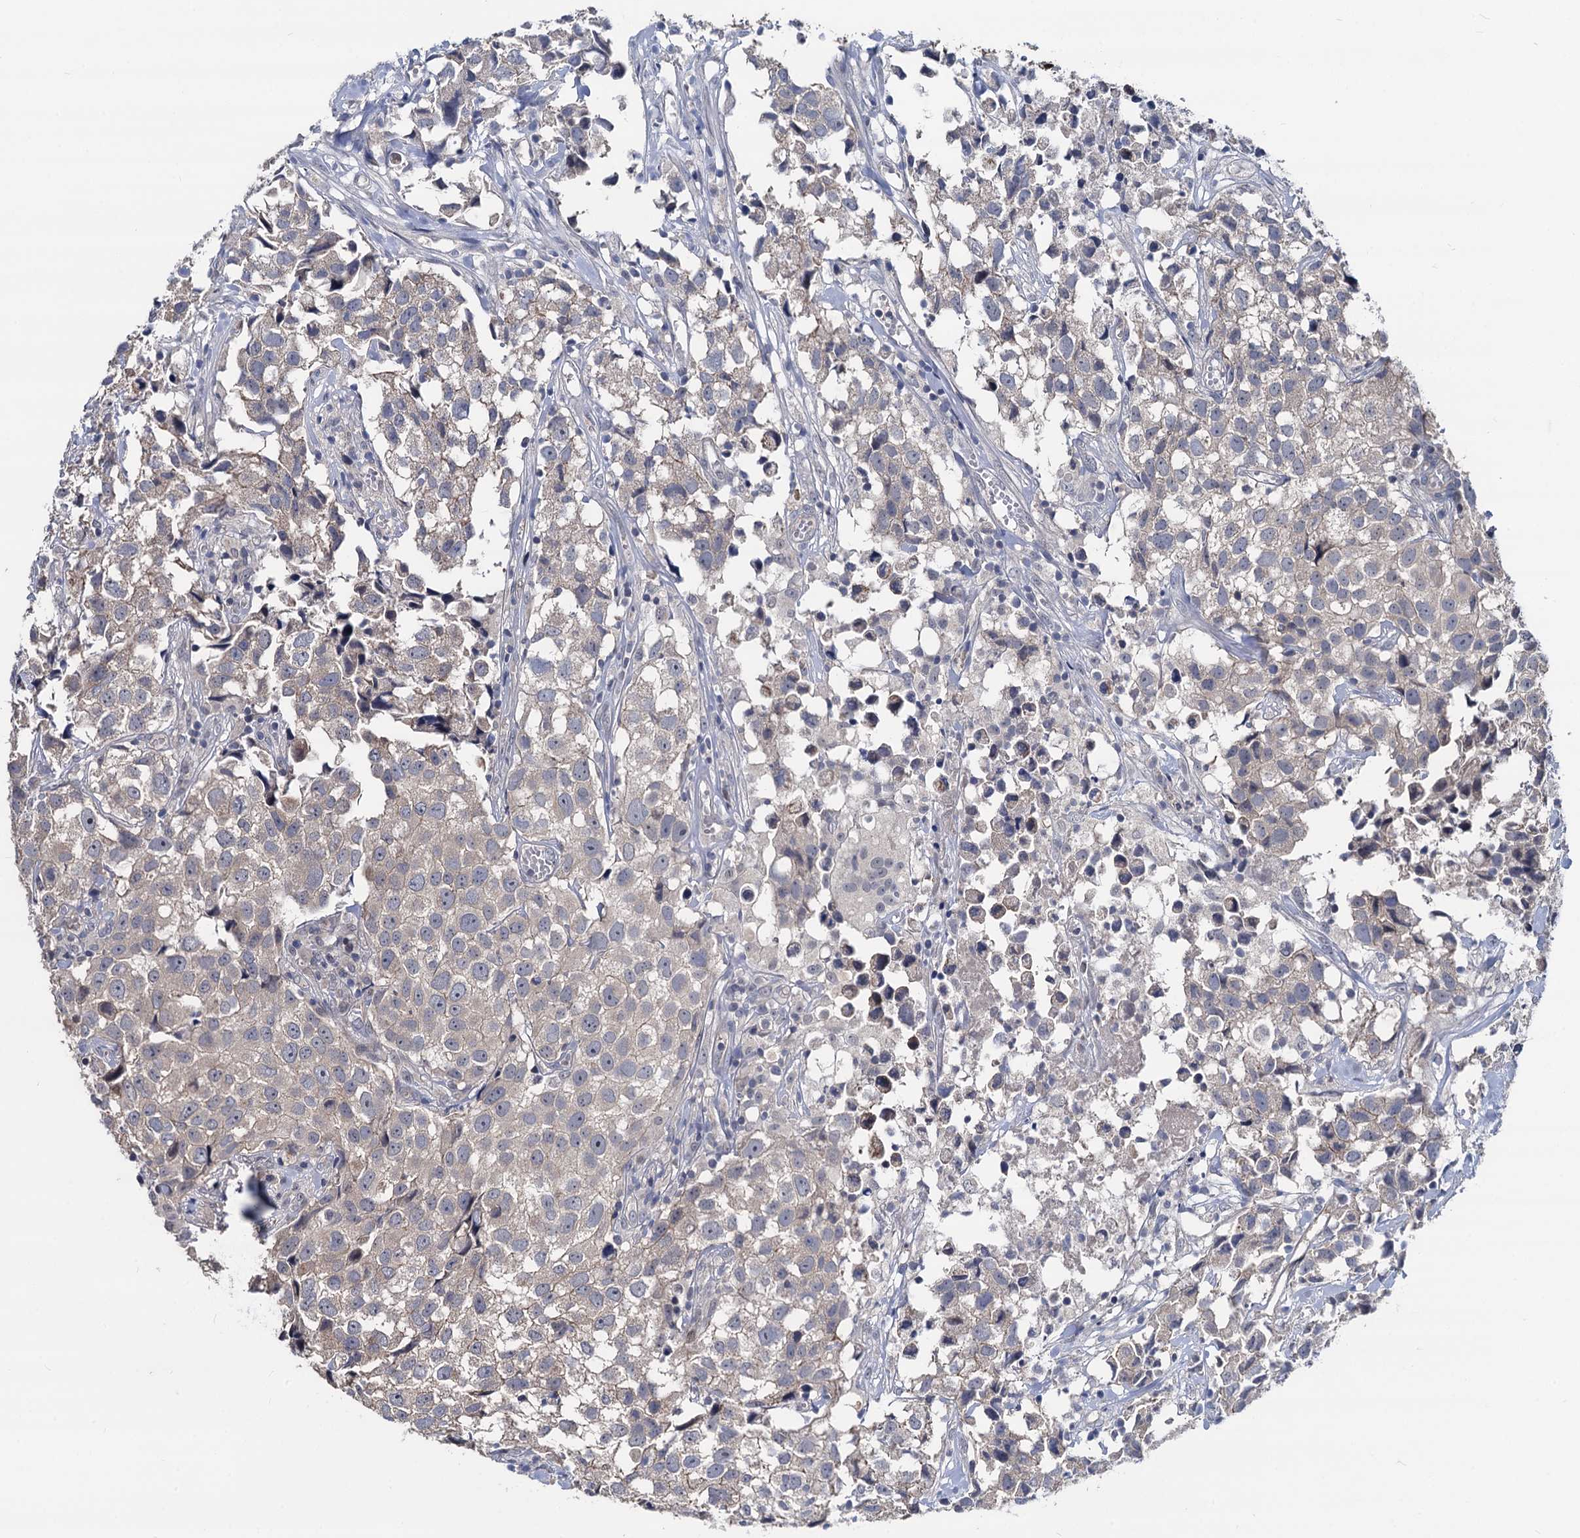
{"staining": {"intensity": "negative", "quantity": "none", "location": "none"}, "tissue": "urothelial cancer", "cell_type": "Tumor cells", "image_type": "cancer", "snomed": [{"axis": "morphology", "description": "Urothelial carcinoma, High grade"}, {"axis": "topography", "description": "Urinary bladder"}], "caption": "Micrograph shows no significant protein expression in tumor cells of urothelial cancer.", "gene": "GALNT11", "patient": {"sex": "female", "age": 75}}